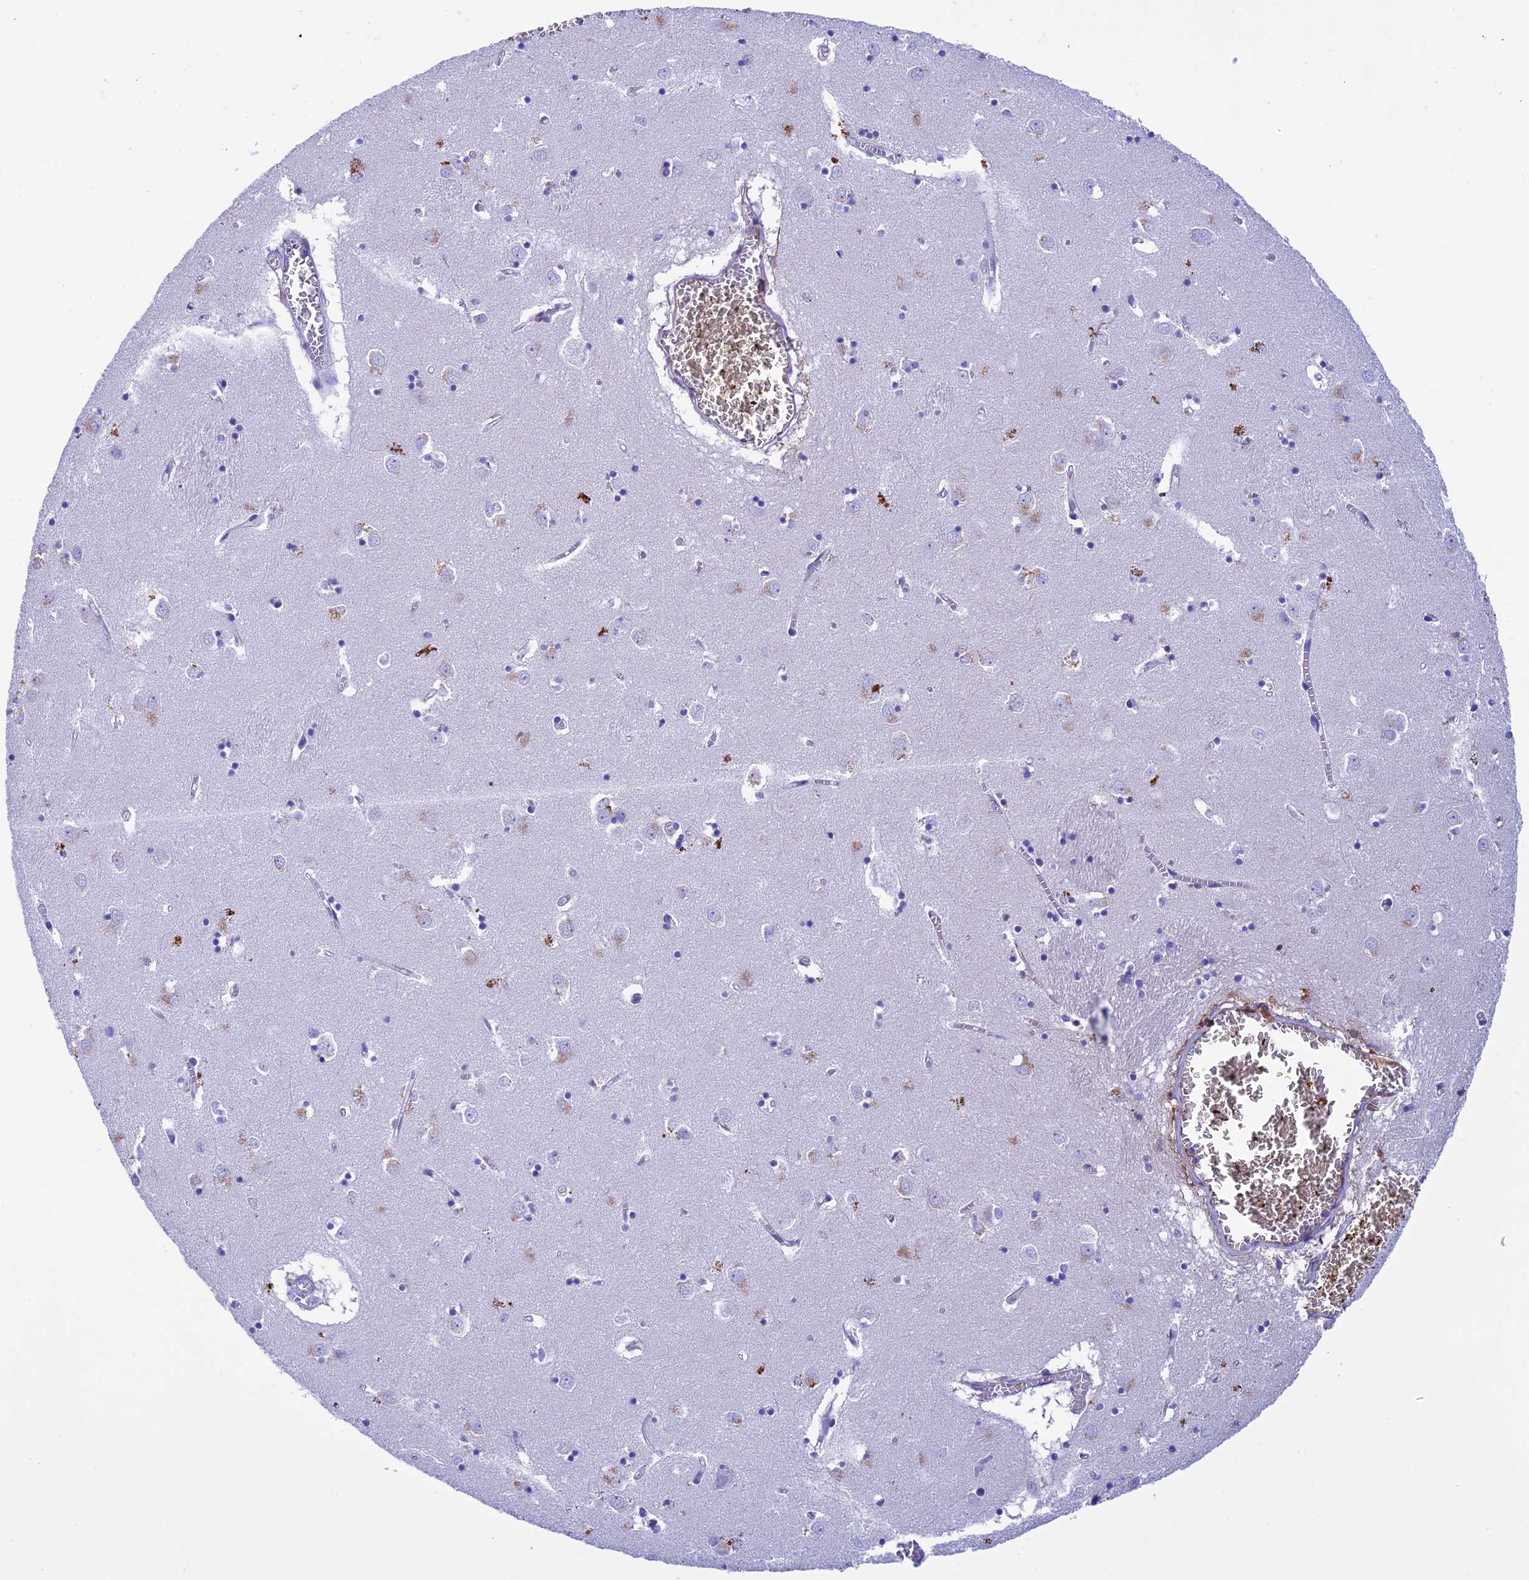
{"staining": {"intensity": "weak", "quantity": "<25%", "location": "cytoplasmic/membranous"}, "tissue": "caudate", "cell_type": "Glial cells", "image_type": "normal", "snomed": [{"axis": "morphology", "description": "Normal tissue, NOS"}, {"axis": "topography", "description": "Lateral ventricle wall"}], "caption": "The histopathology image reveals no significant positivity in glial cells of caudate. (IHC, brightfield microscopy, high magnification).", "gene": "IGSF6", "patient": {"sex": "male", "age": 70}}